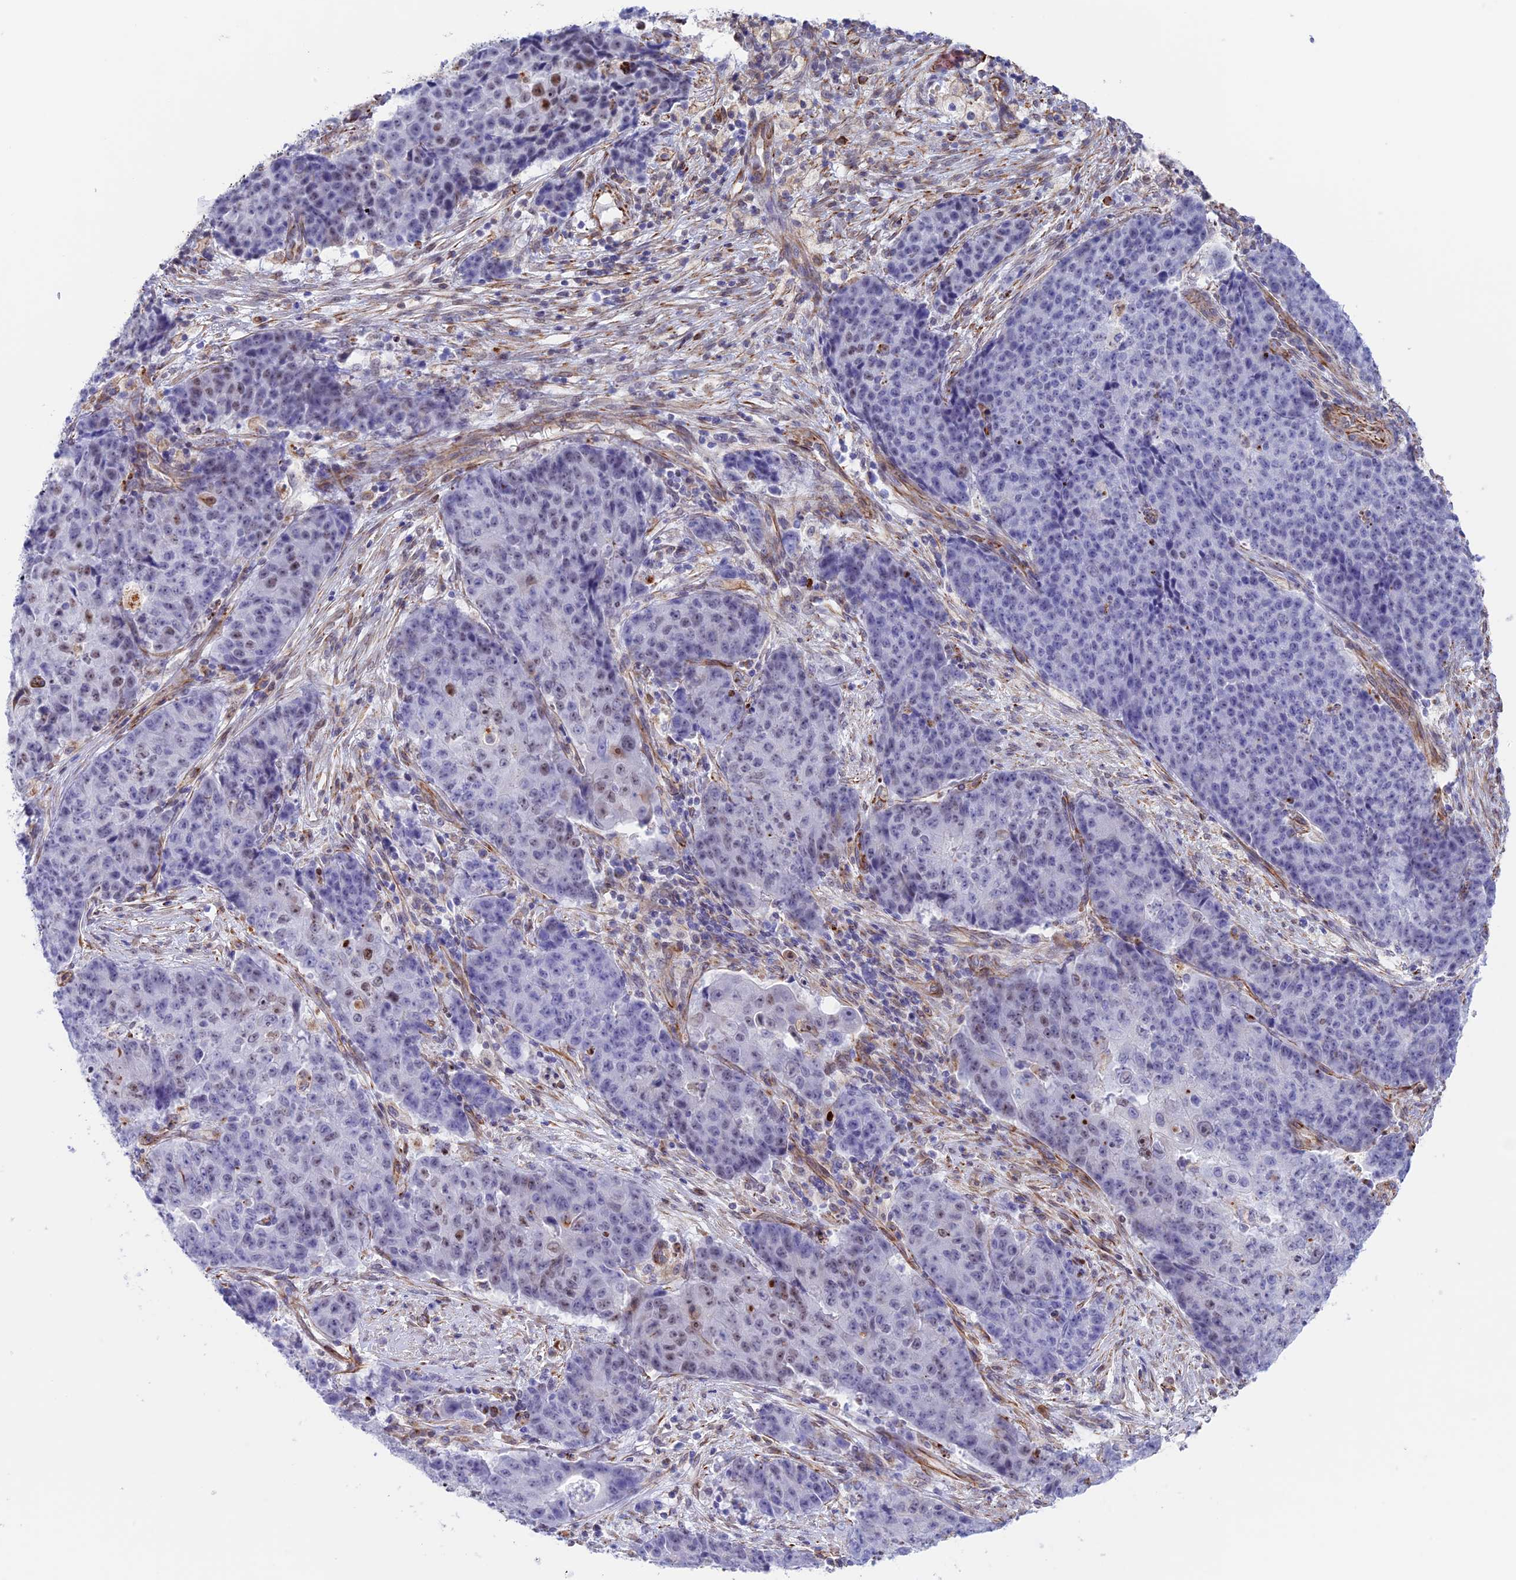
{"staining": {"intensity": "moderate", "quantity": "<25%", "location": "nuclear"}, "tissue": "ovarian cancer", "cell_type": "Tumor cells", "image_type": "cancer", "snomed": [{"axis": "morphology", "description": "Carcinoma, endometroid"}, {"axis": "topography", "description": "Ovary"}], "caption": "Approximately <25% of tumor cells in ovarian cancer display moderate nuclear protein staining as visualized by brown immunohistochemical staining.", "gene": "ZNF652", "patient": {"sex": "female", "age": 42}}